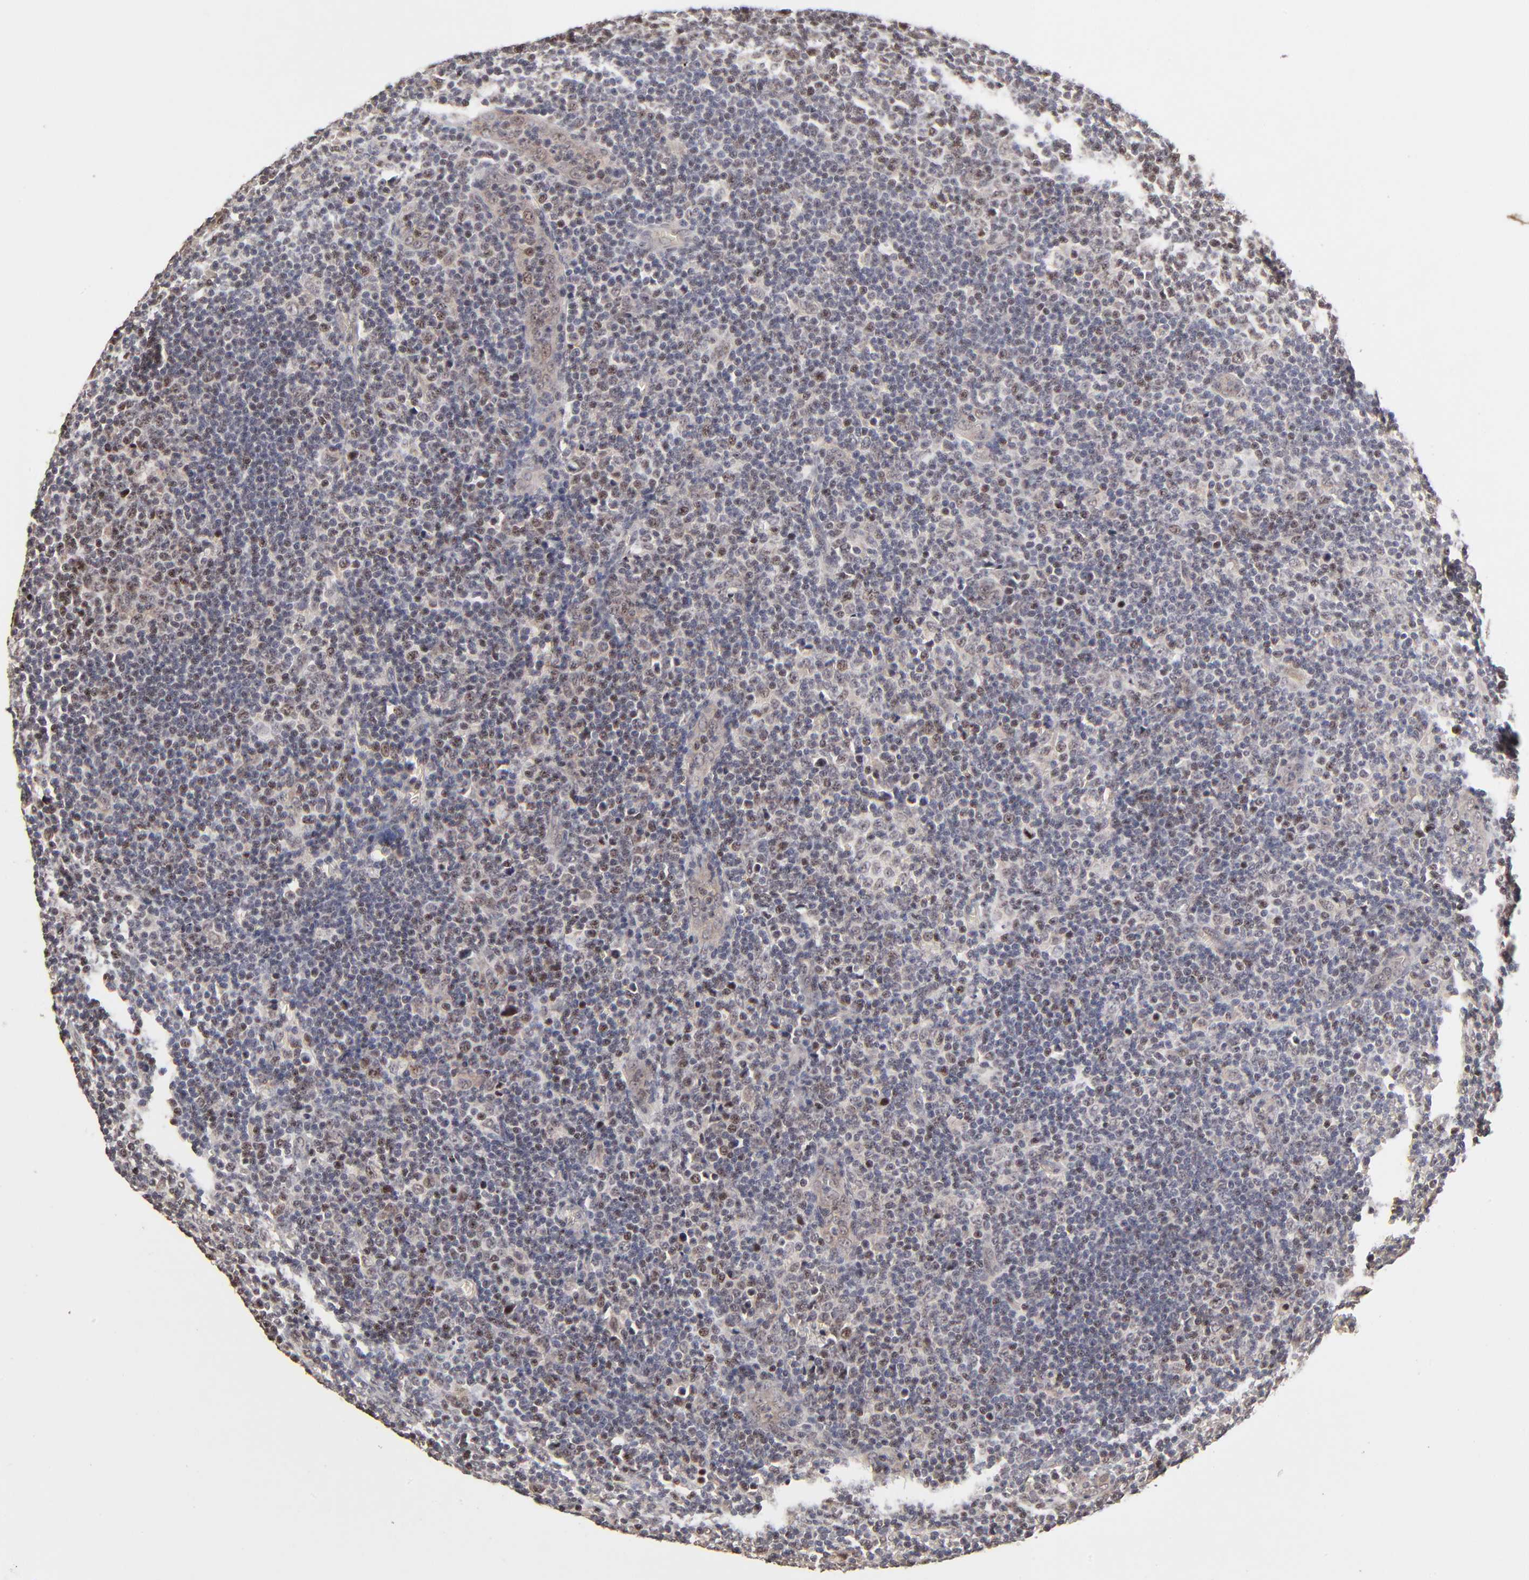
{"staining": {"intensity": "moderate", "quantity": "<25%", "location": "nuclear"}, "tissue": "lymphoma", "cell_type": "Tumor cells", "image_type": "cancer", "snomed": [{"axis": "morphology", "description": "Malignant lymphoma, non-Hodgkin's type, Low grade"}, {"axis": "topography", "description": "Lymph node"}], "caption": "Immunohistochemical staining of malignant lymphoma, non-Hodgkin's type (low-grade) reveals moderate nuclear protein positivity in about <25% of tumor cells. Ihc stains the protein of interest in brown and the nuclei are stained blue.", "gene": "FRMD8", "patient": {"sex": "male", "age": 74}}